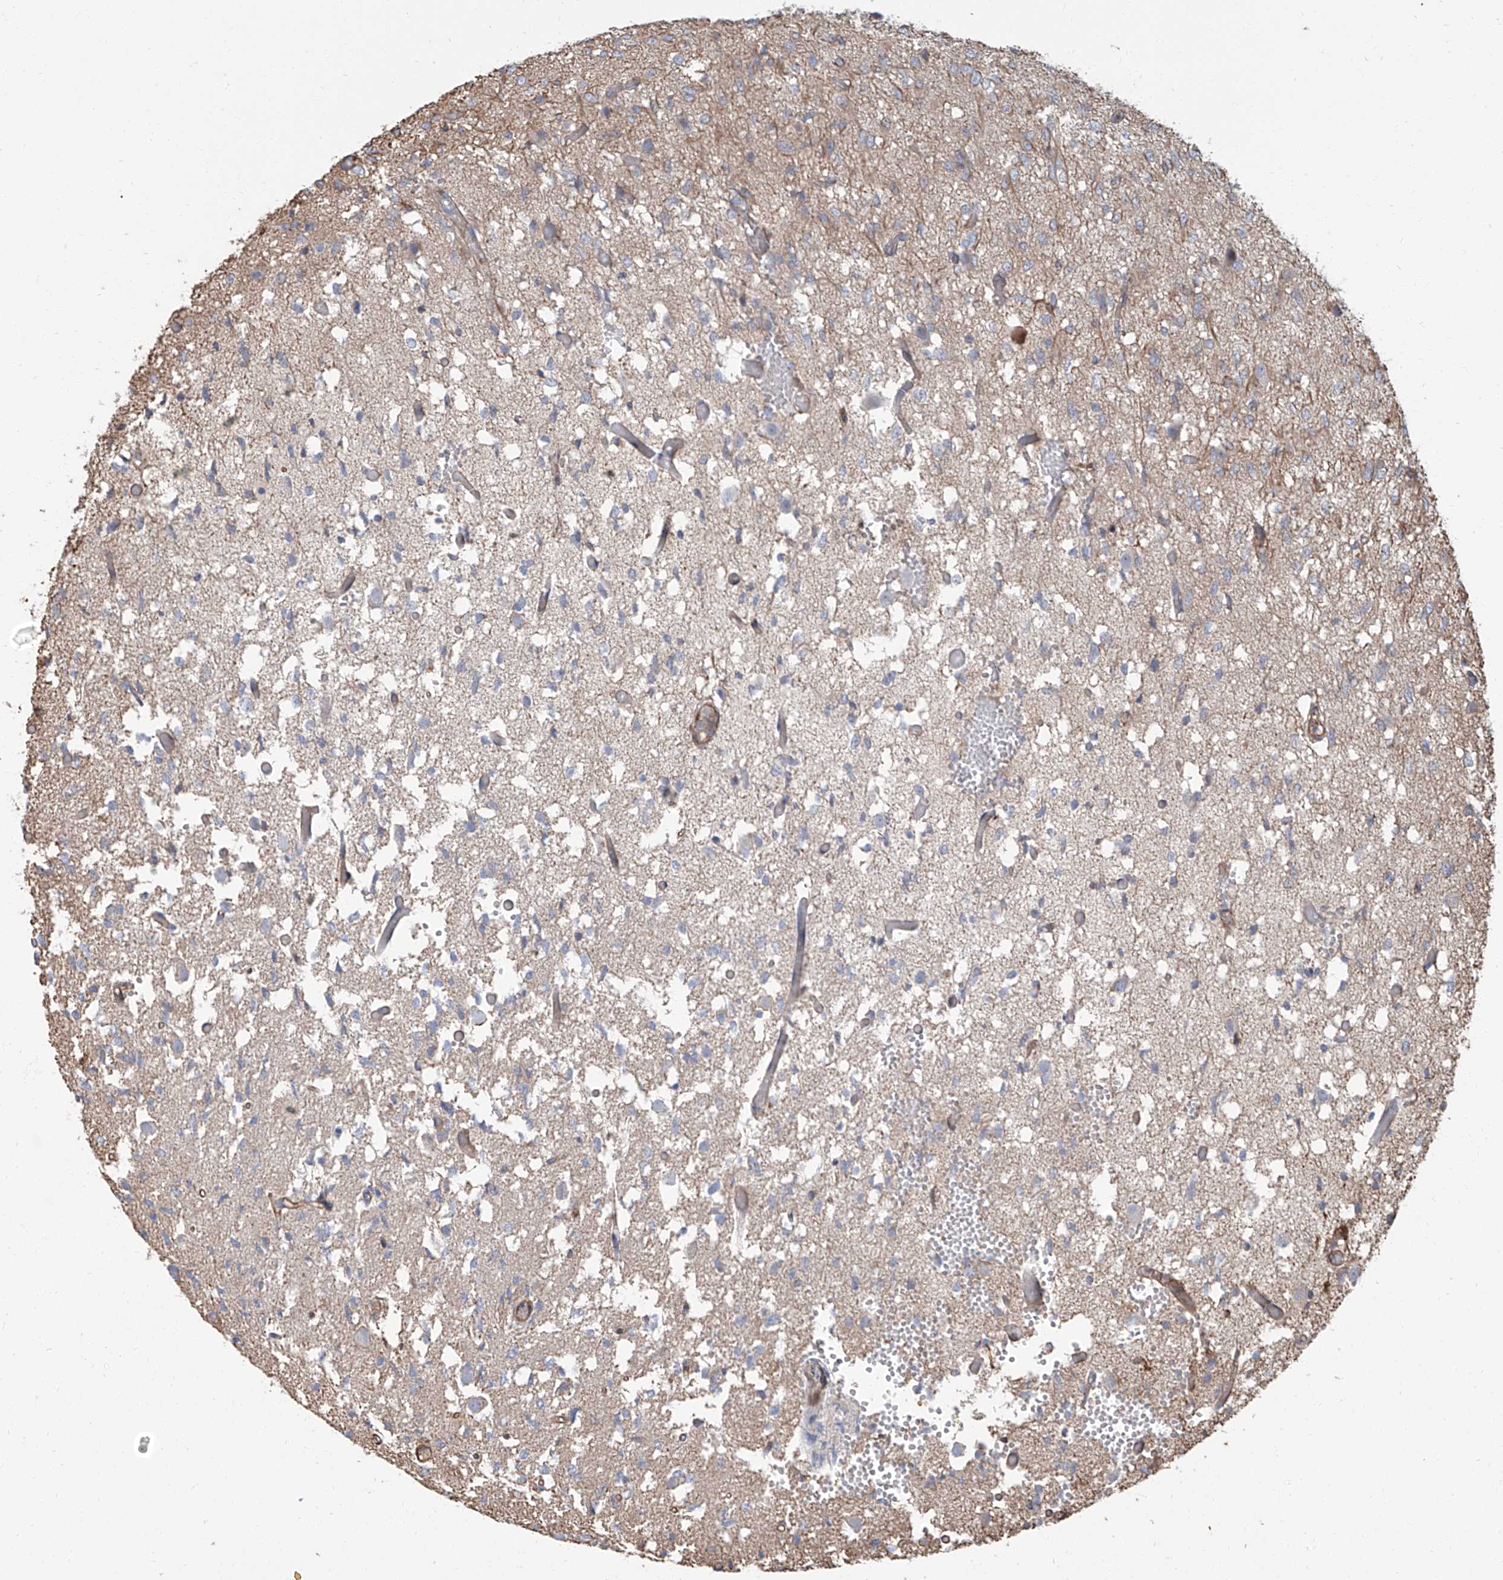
{"staining": {"intensity": "negative", "quantity": "none", "location": "none"}, "tissue": "glioma", "cell_type": "Tumor cells", "image_type": "cancer", "snomed": [{"axis": "morphology", "description": "Glioma, malignant, High grade"}, {"axis": "topography", "description": "Brain"}], "caption": "A photomicrograph of human glioma is negative for staining in tumor cells. (DAB (3,3'-diaminobenzidine) immunohistochemistry with hematoxylin counter stain).", "gene": "PIEZO2", "patient": {"sex": "female", "age": 59}}